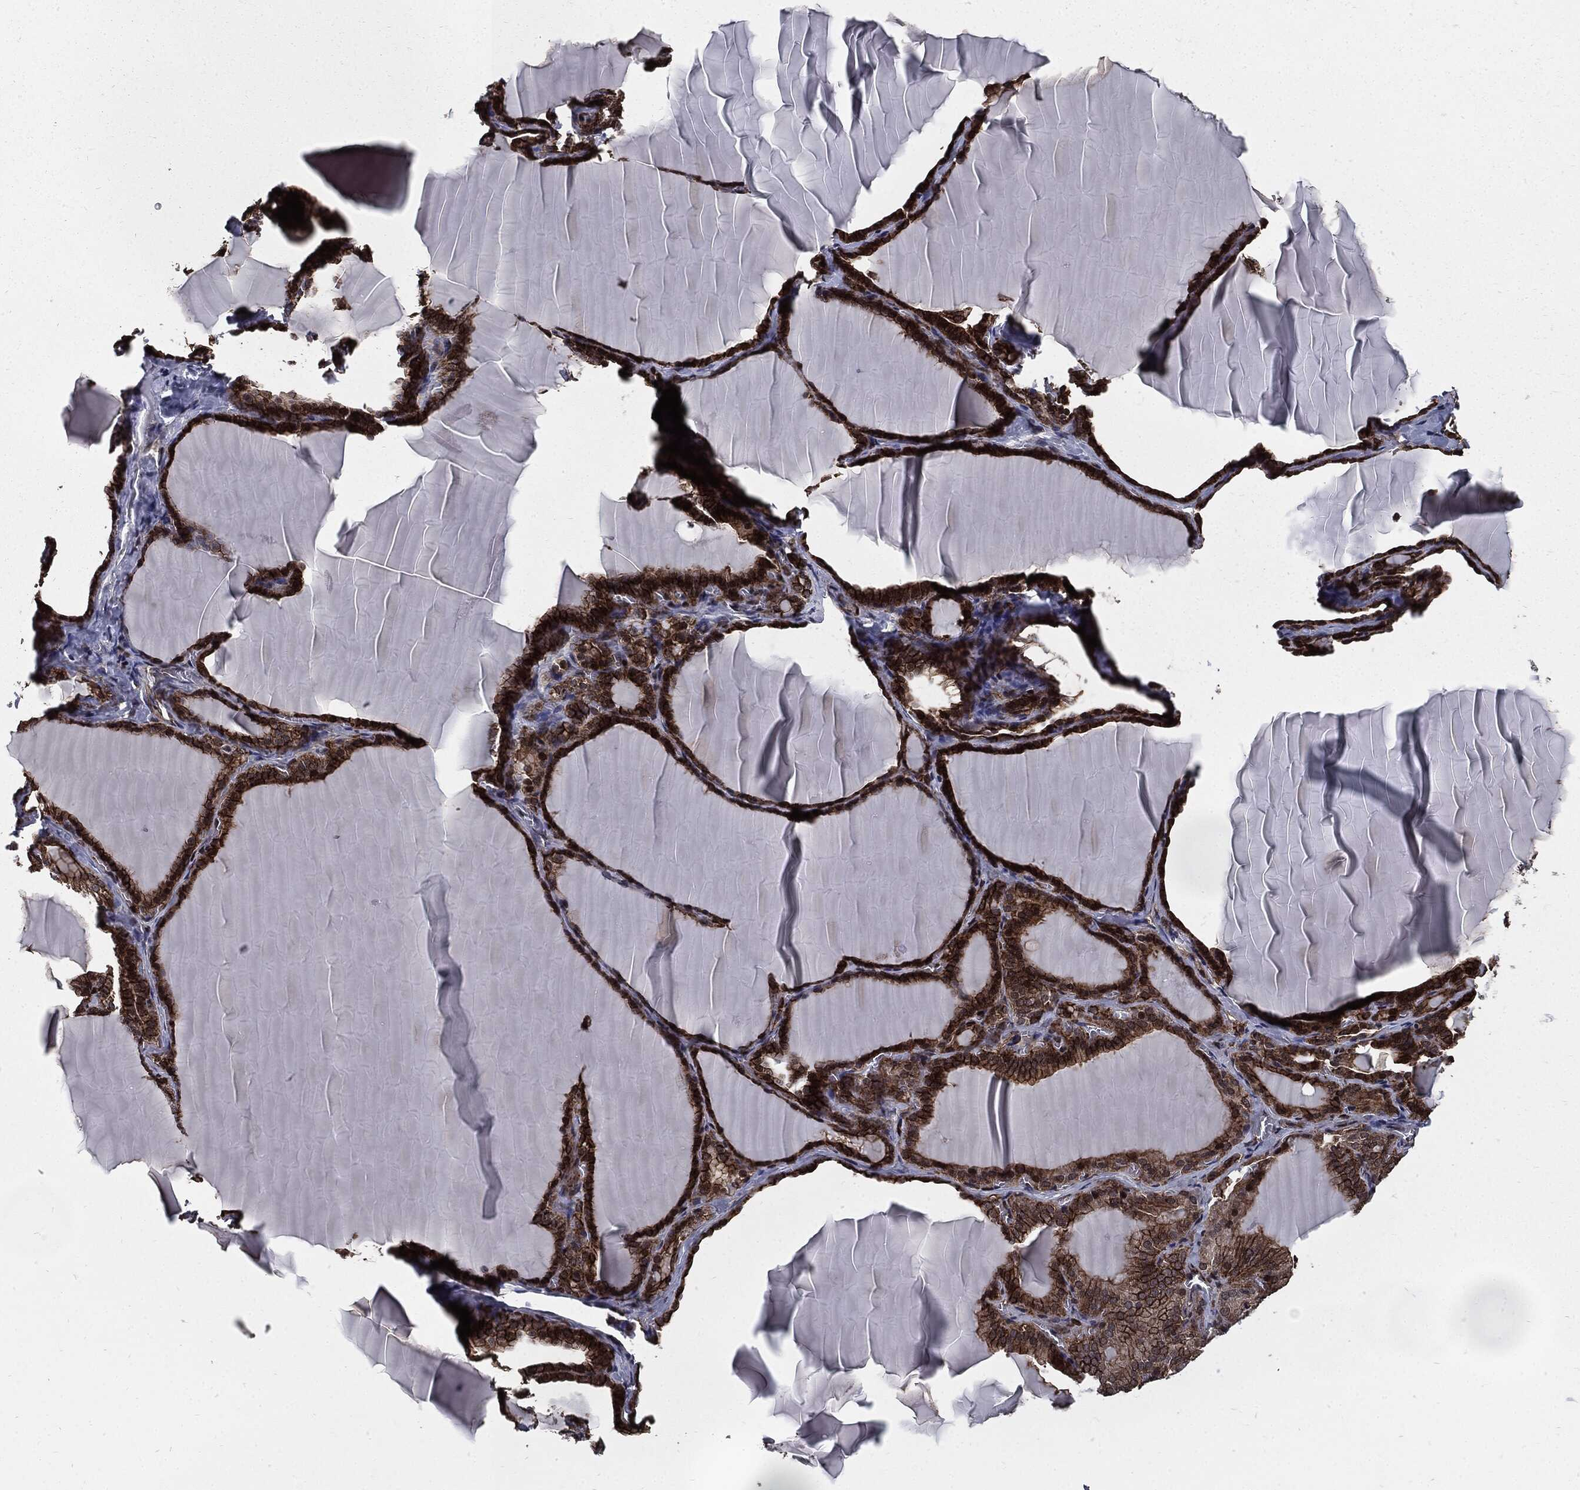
{"staining": {"intensity": "strong", "quantity": ">75%", "location": "cytoplasmic/membranous"}, "tissue": "thyroid gland", "cell_type": "Glandular cells", "image_type": "normal", "snomed": [{"axis": "morphology", "description": "Normal tissue, NOS"}, {"axis": "morphology", "description": "Hyperplasia, NOS"}, {"axis": "topography", "description": "Thyroid gland"}], "caption": "Benign thyroid gland was stained to show a protein in brown. There is high levels of strong cytoplasmic/membranous expression in approximately >75% of glandular cells.", "gene": "PTPA", "patient": {"sex": "female", "age": 27}}